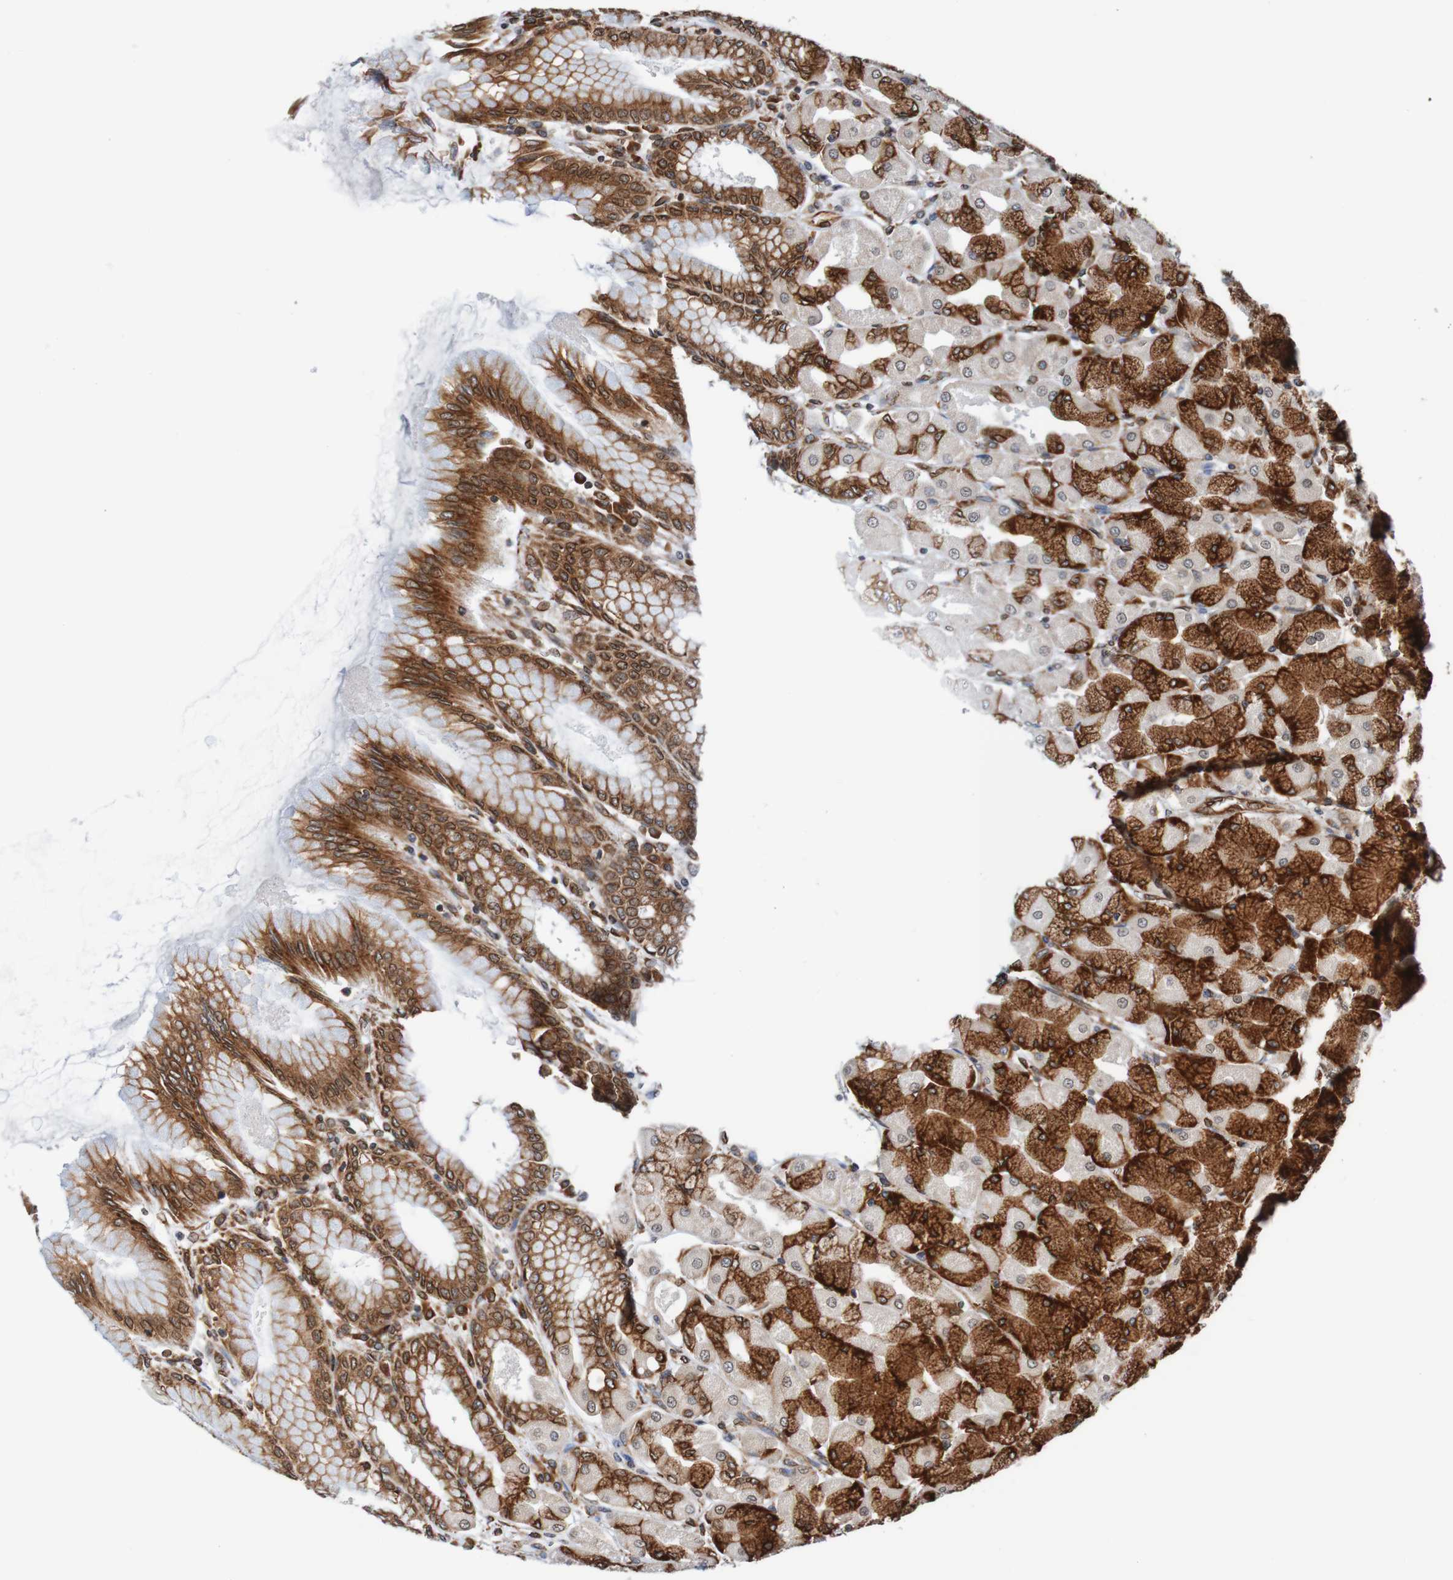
{"staining": {"intensity": "strong", "quantity": "25%-75%", "location": "cytoplasmic/membranous,nuclear"}, "tissue": "stomach", "cell_type": "Glandular cells", "image_type": "normal", "snomed": [{"axis": "morphology", "description": "Normal tissue, NOS"}, {"axis": "topography", "description": "Stomach, upper"}], "caption": "About 25%-75% of glandular cells in benign human stomach show strong cytoplasmic/membranous,nuclear protein staining as visualized by brown immunohistochemical staining.", "gene": "TMEM109", "patient": {"sex": "female", "age": 56}}